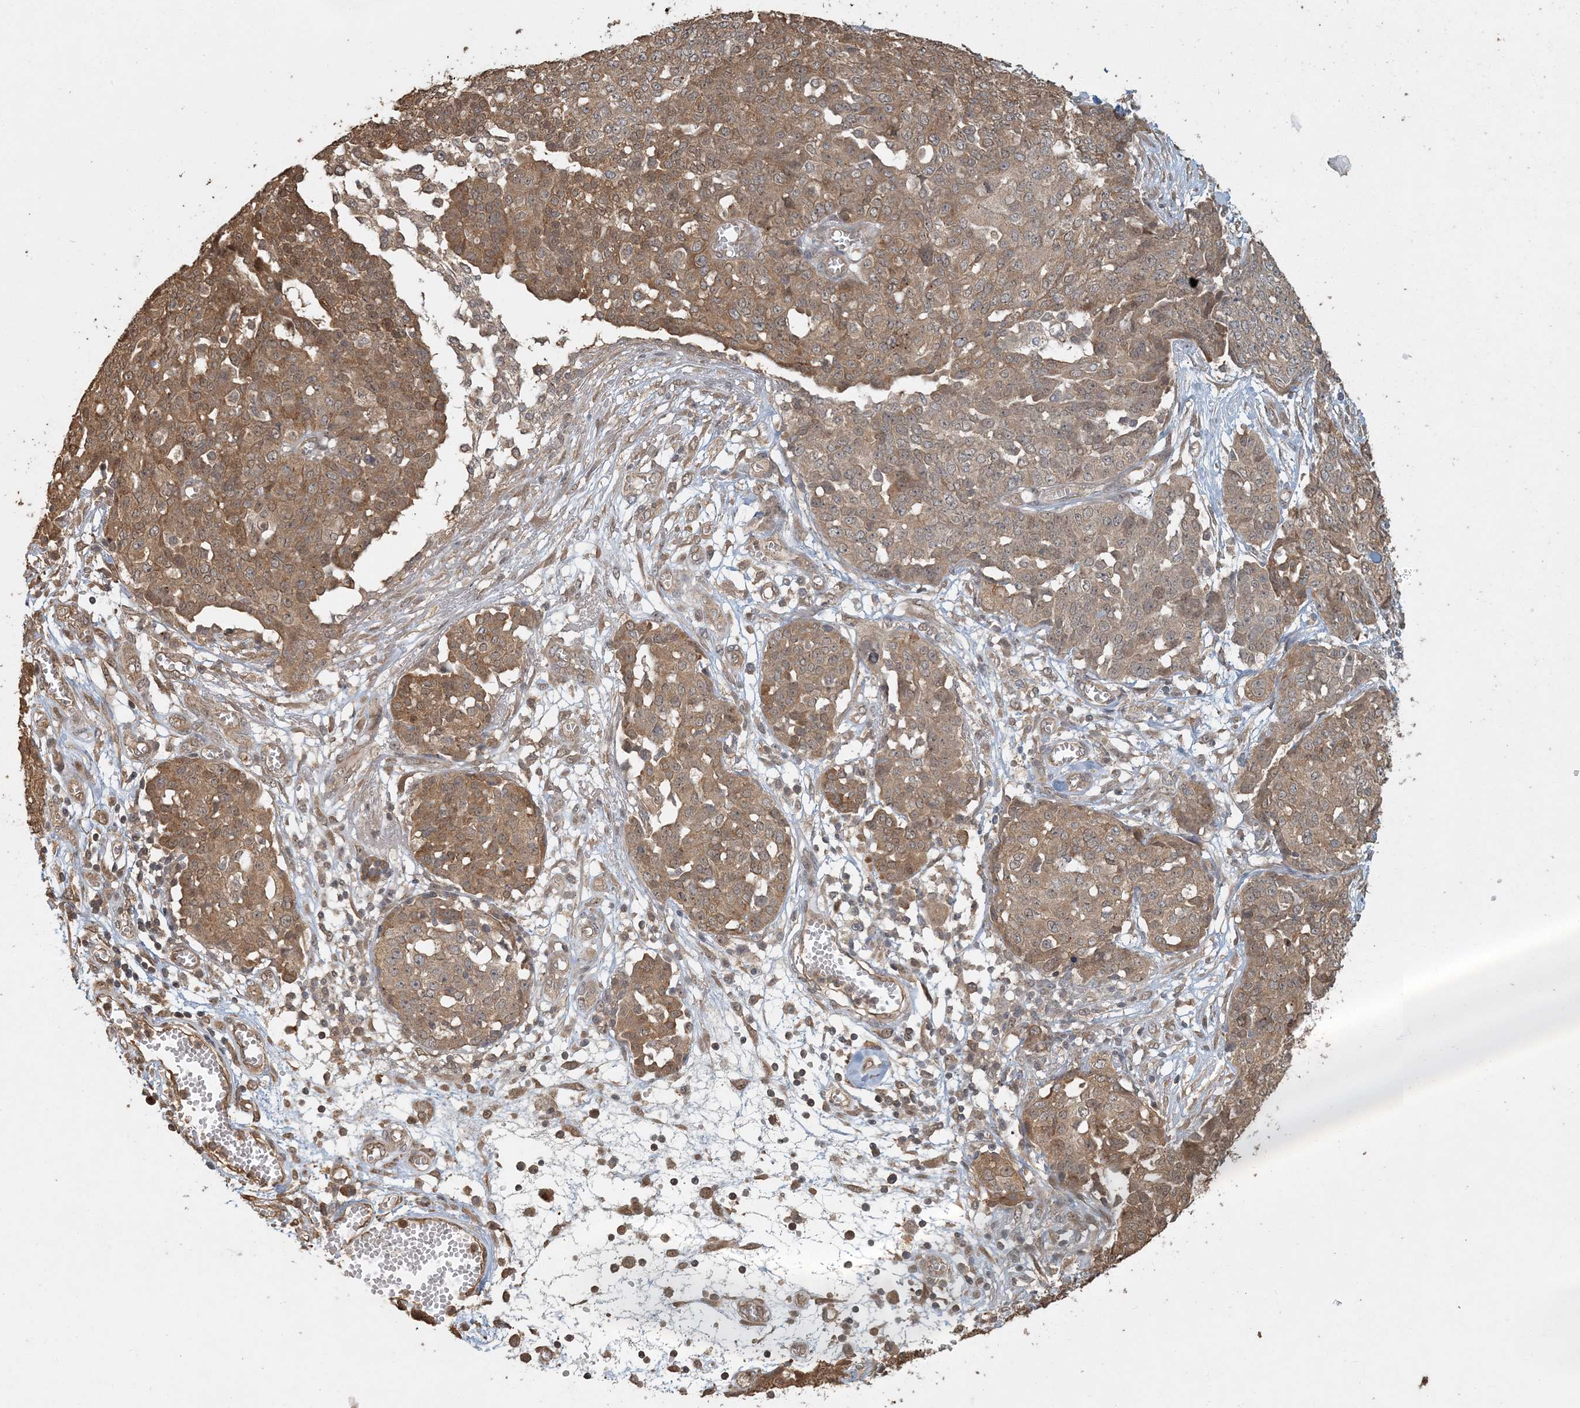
{"staining": {"intensity": "moderate", "quantity": ">75%", "location": "cytoplasmic/membranous"}, "tissue": "ovarian cancer", "cell_type": "Tumor cells", "image_type": "cancer", "snomed": [{"axis": "morphology", "description": "Cystadenocarcinoma, serous, NOS"}, {"axis": "topography", "description": "Soft tissue"}, {"axis": "topography", "description": "Ovary"}], "caption": "Immunohistochemistry (IHC) (DAB (3,3'-diaminobenzidine)) staining of human ovarian cancer displays moderate cytoplasmic/membranous protein positivity in about >75% of tumor cells. (brown staining indicates protein expression, while blue staining denotes nuclei).", "gene": "AK9", "patient": {"sex": "female", "age": 57}}